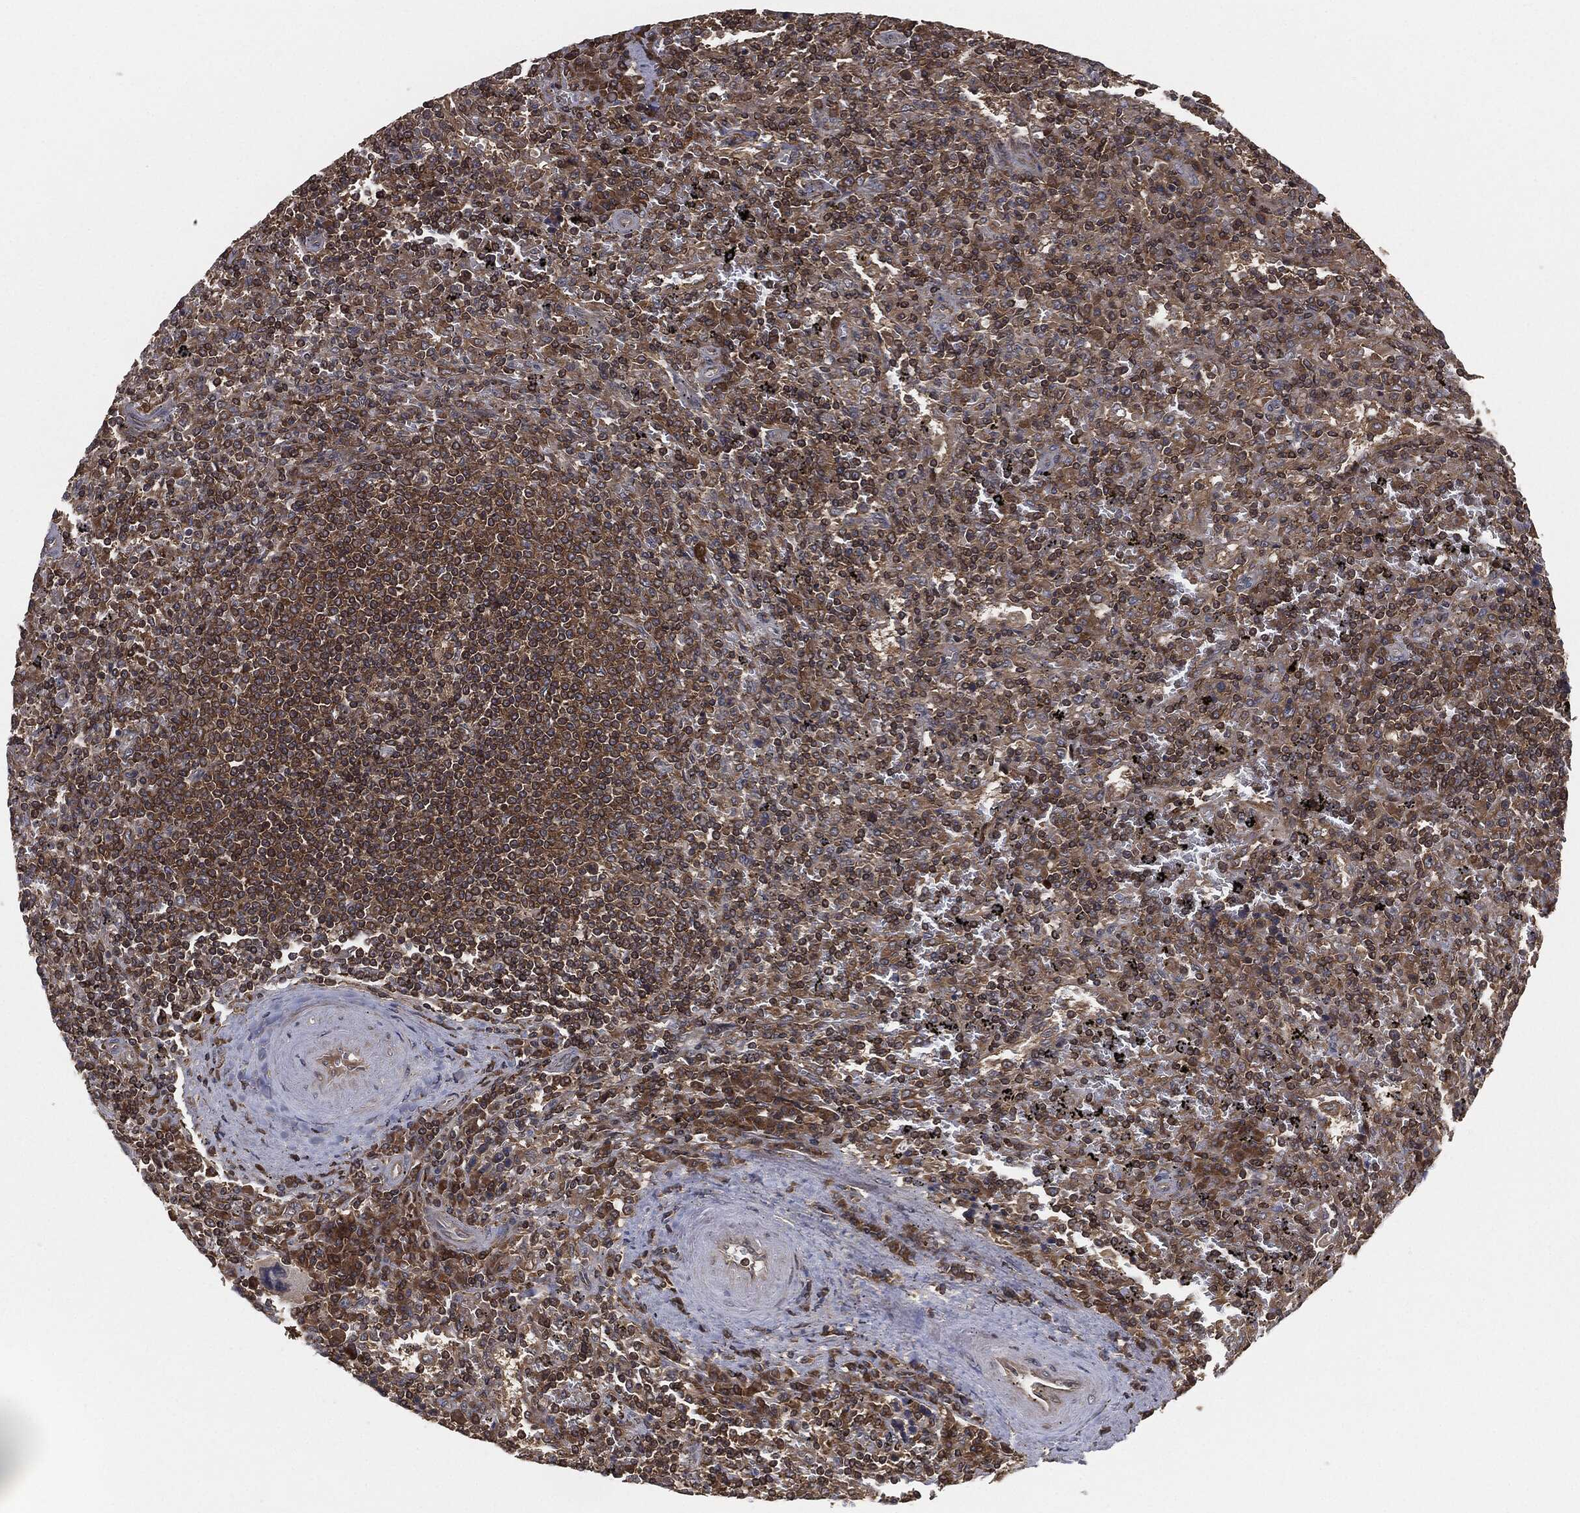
{"staining": {"intensity": "moderate", "quantity": ">75%", "location": "cytoplasmic/membranous"}, "tissue": "lymphoma", "cell_type": "Tumor cells", "image_type": "cancer", "snomed": [{"axis": "morphology", "description": "Malignant lymphoma, non-Hodgkin's type, Low grade"}, {"axis": "topography", "description": "Spleen"}], "caption": "Immunohistochemistry (DAB (3,3'-diaminobenzidine)) staining of human lymphoma demonstrates moderate cytoplasmic/membranous protein positivity in about >75% of tumor cells.", "gene": "ERBIN", "patient": {"sex": "male", "age": 62}}